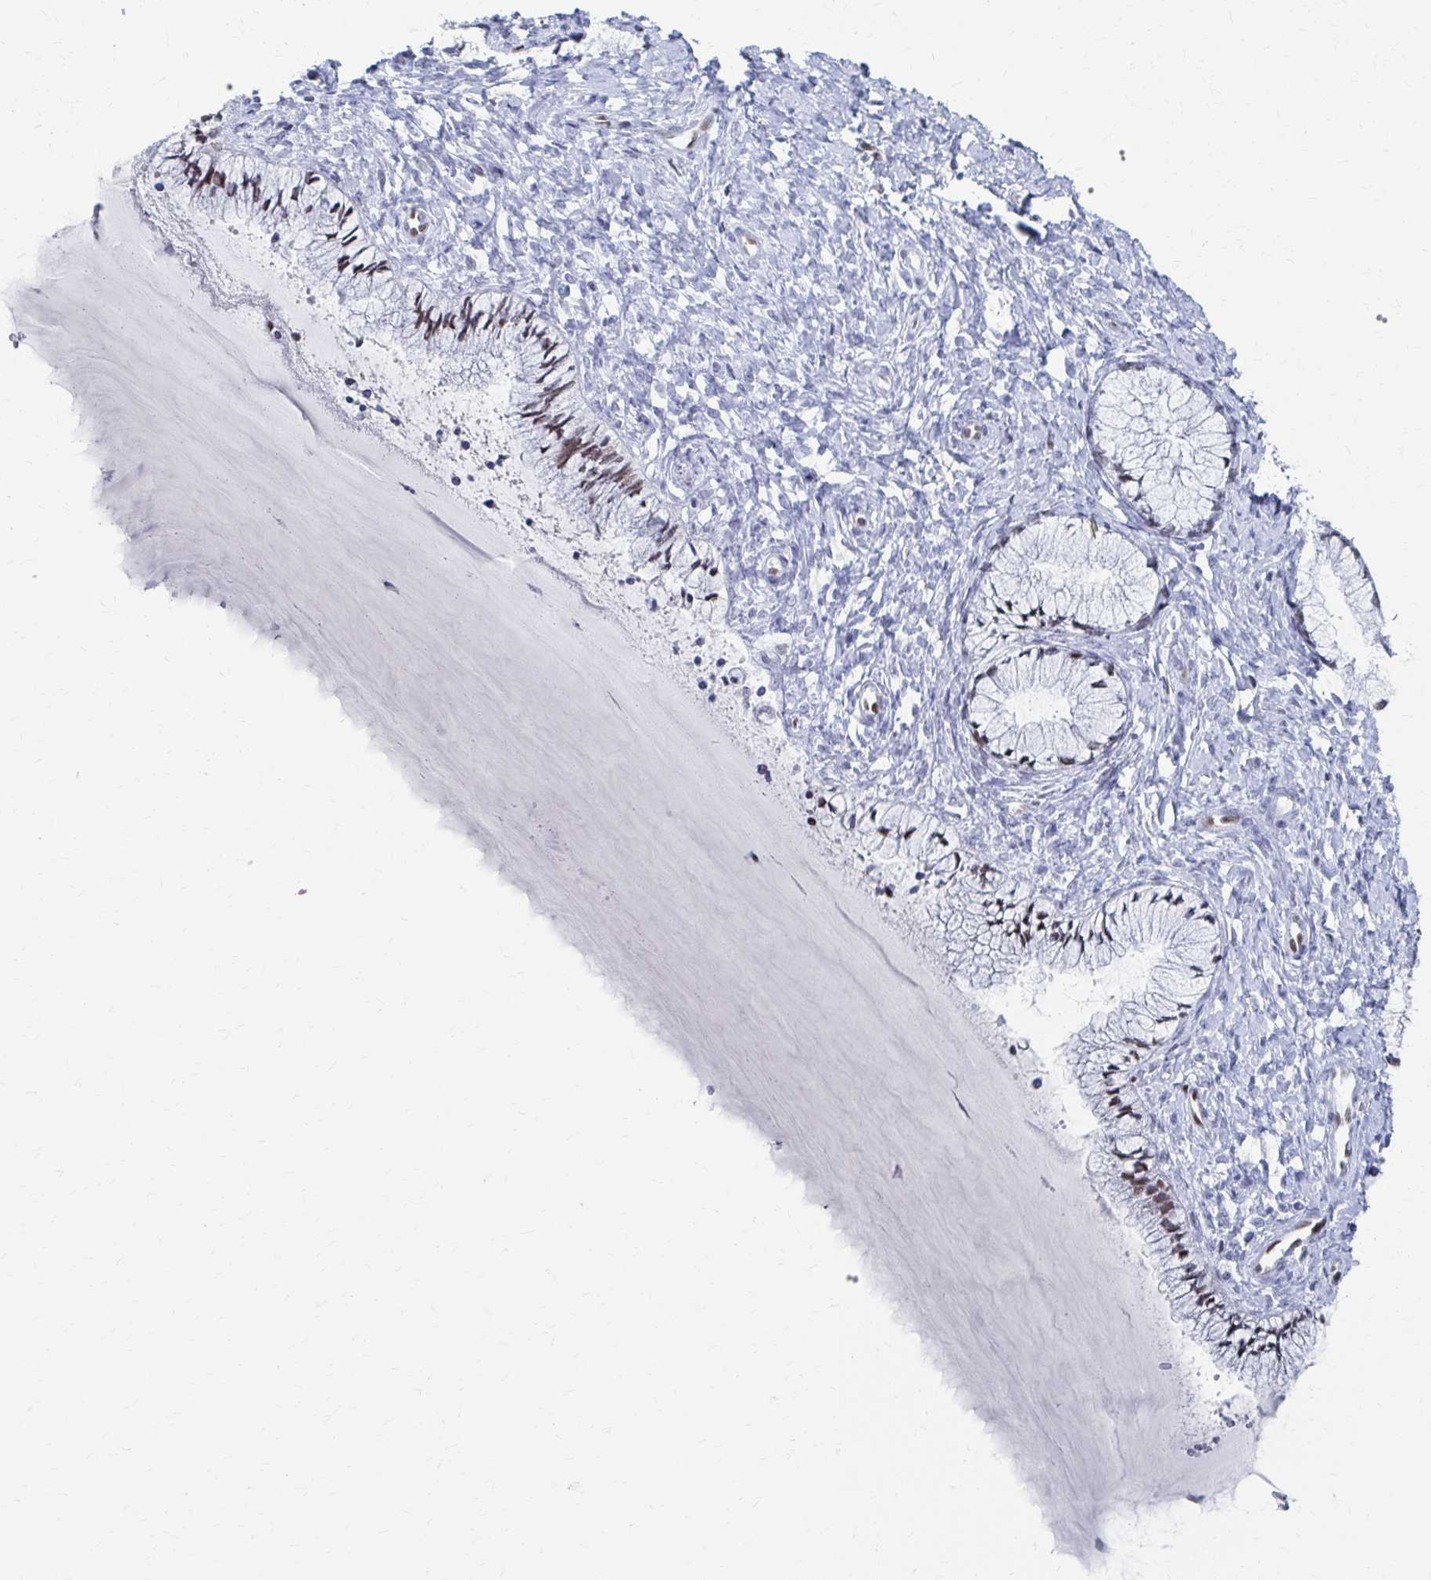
{"staining": {"intensity": "moderate", "quantity": ">75%", "location": "nuclear"}, "tissue": "cervix", "cell_type": "Glandular cells", "image_type": "normal", "snomed": [{"axis": "morphology", "description": "Normal tissue, NOS"}, {"axis": "topography", "description": "Cervix"}], "caption": "Immunohistochemical staining of unremarkable cervix shows >75% levels of moderate nuclear protein expression in about >75% of glandular cells. Immunohistochemistry (ihc) stains the protein of interest in brown and the nuclei are stained blue.", "gene": "CDIN1", "patient": {"sex": "female", "age": 37}}